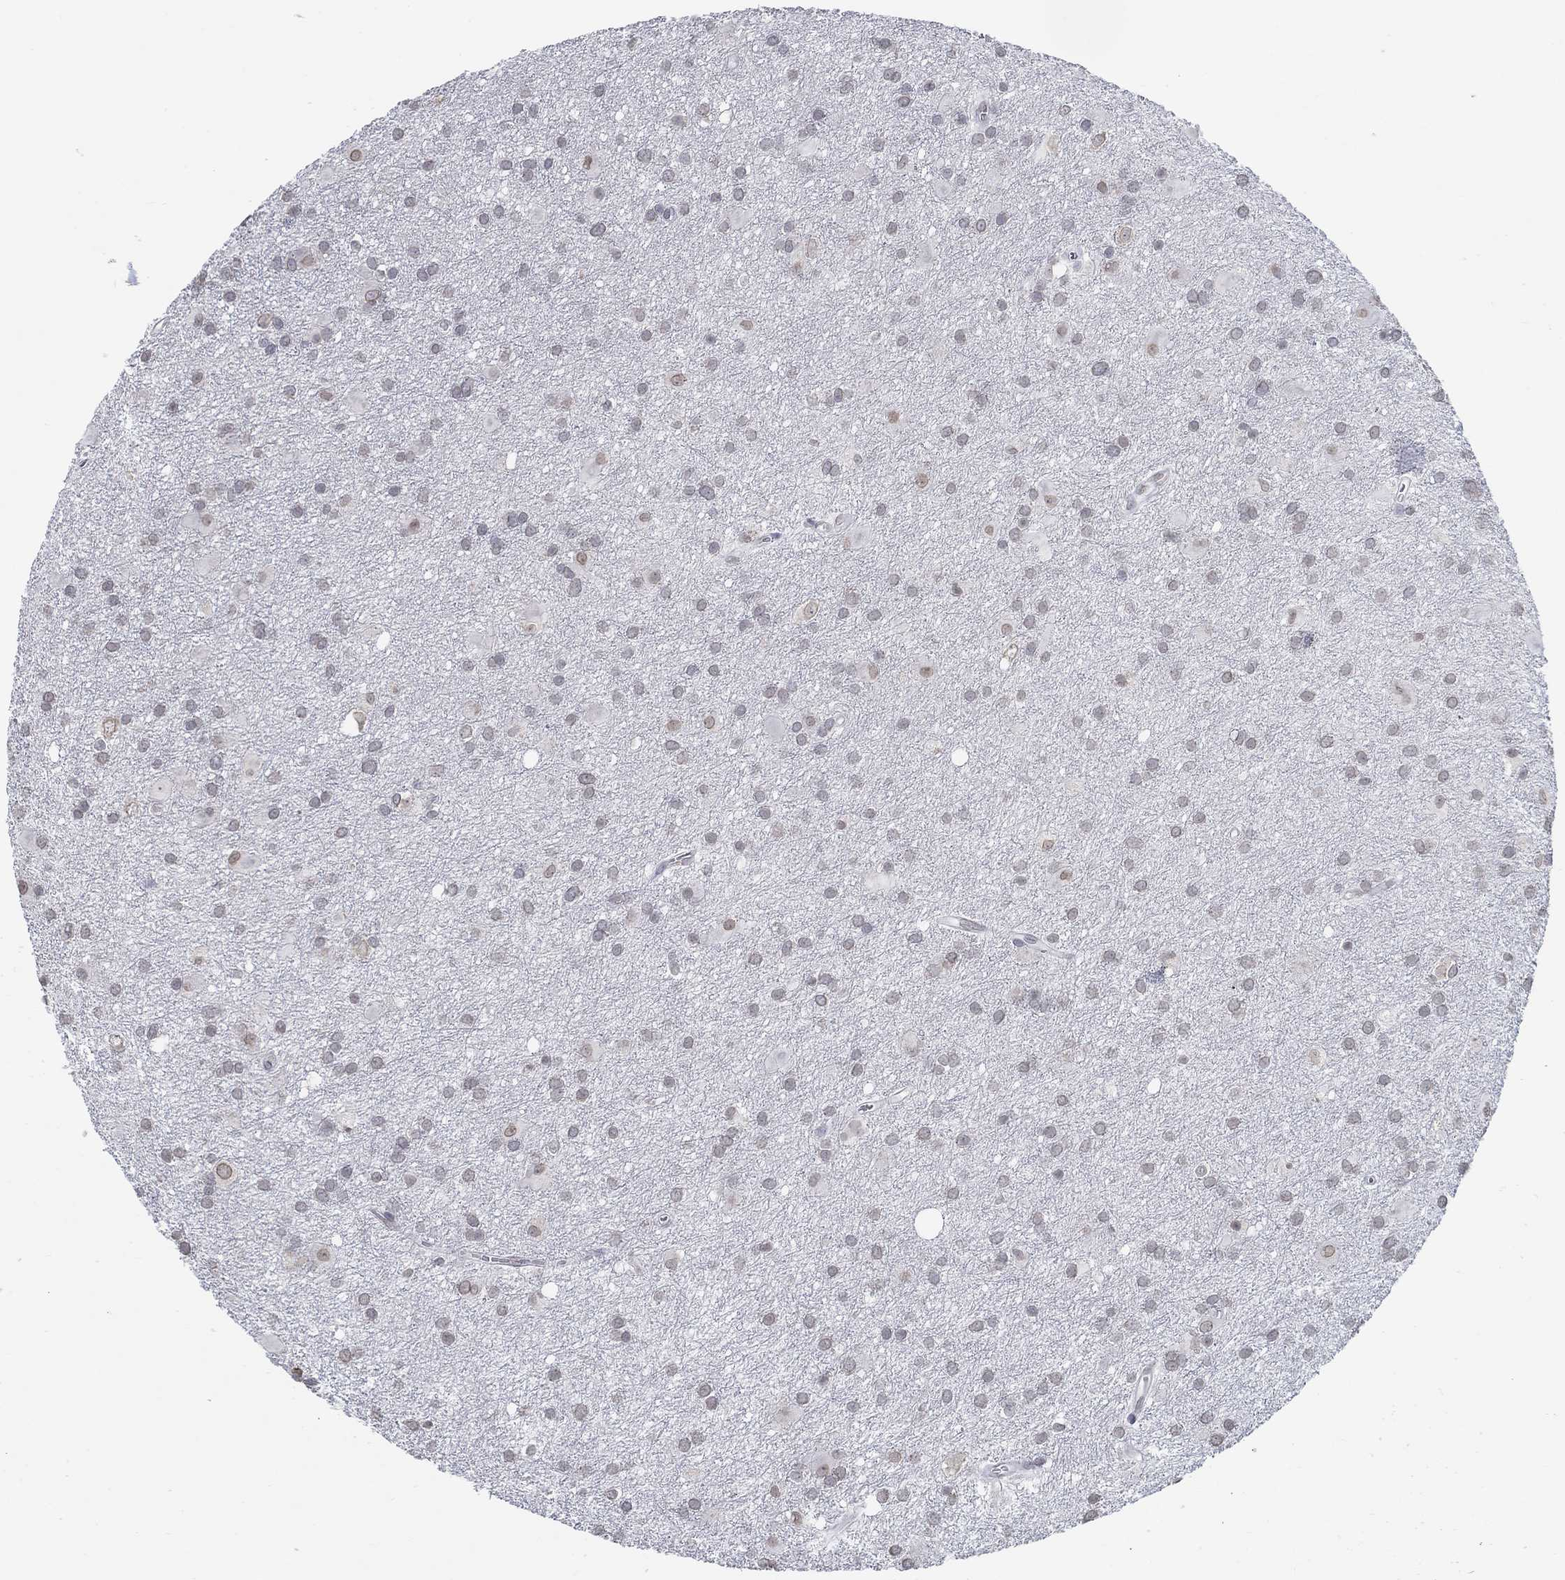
{"staining": {"intensity": "negative", "quantity": "none", "location": "none"}, "tissue": "glioma", "cell_type": "Tumor cells", "image_type": "cancer", "snomed": [{"axis": "morphology", "description": "Glioma, malignant, Low grade"}, {"axis": "topography", "description": "Brain"}], "caption": "A micrograph of glioma stained for a protein shows no brown staining in tumor cells. Brightfield microscopy of immunohistochemistry stained with DAB (3,3'-diaminobenzidine) (brown) and hematoxylin (blue), captured at high magnification.", "gene": "NUP155", "patient": {"sex": "male", "age": 58}}